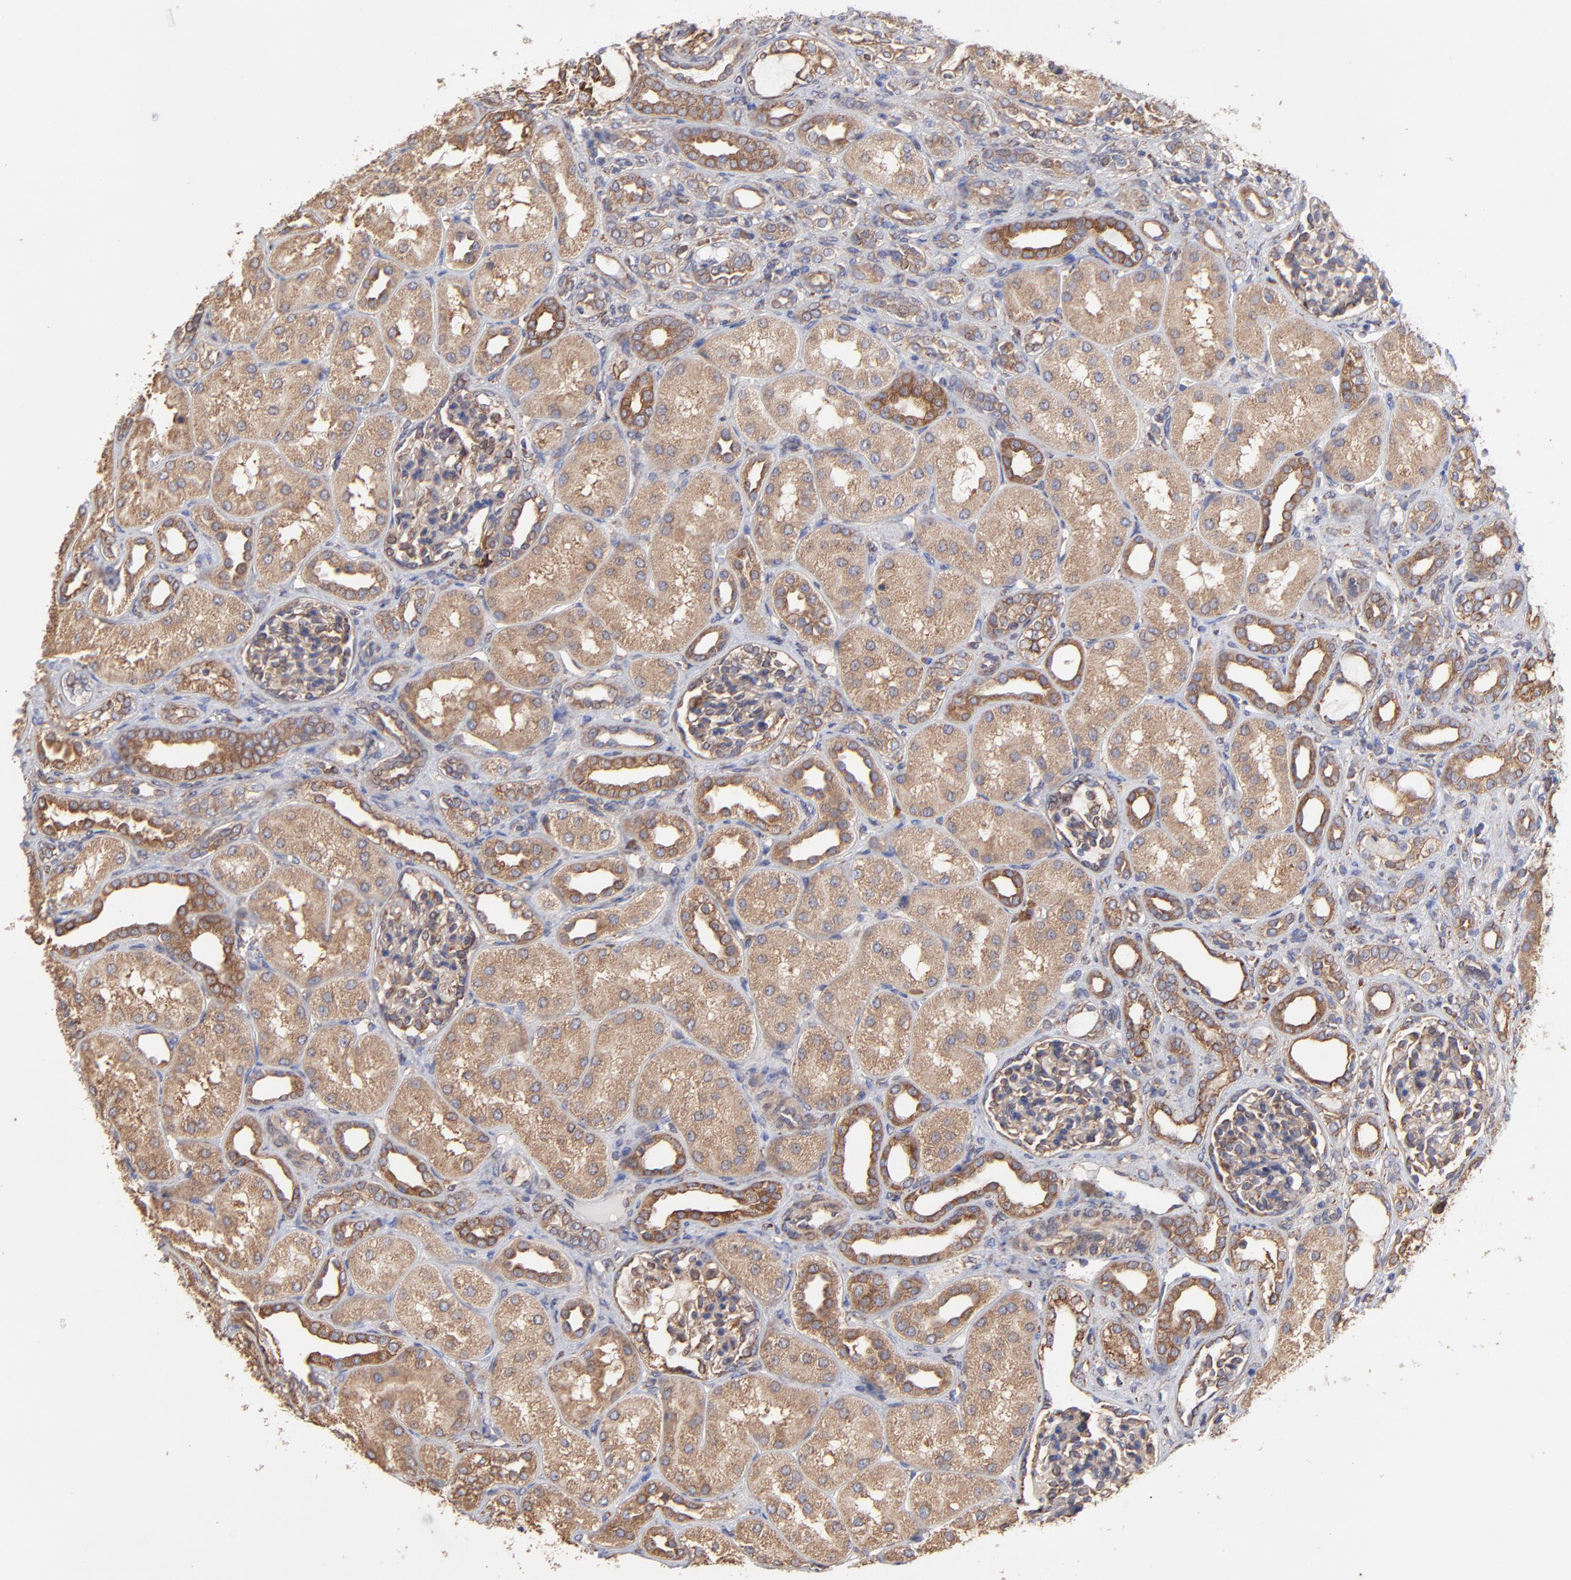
{"staining": {"intensity": "strong", "quantity": "25%-75%", "location": "cytoplasmic/membranous"}, "tissue": "kidney", "cell_type": "Cells in glomeruli", "image_type": "normal", "snomed": [{"axis": "morphology", "description": "Normal tissue, NOS"}, {"axis": "topography", "description": "Kidney"}], "caption": "Protein expression analysis of benign human kidney reveals strong cytoplasmic/membranous expression in approximately 25%-75% of cells in glomeruli. Using DAB (3,3'-diaminobenzidine) (brown) and hematoxylin (blue) stains, captured at high magnification using brightfield microscopy.", "gene": "PFKM", "patient": {"sex": "male", "age": 7}}